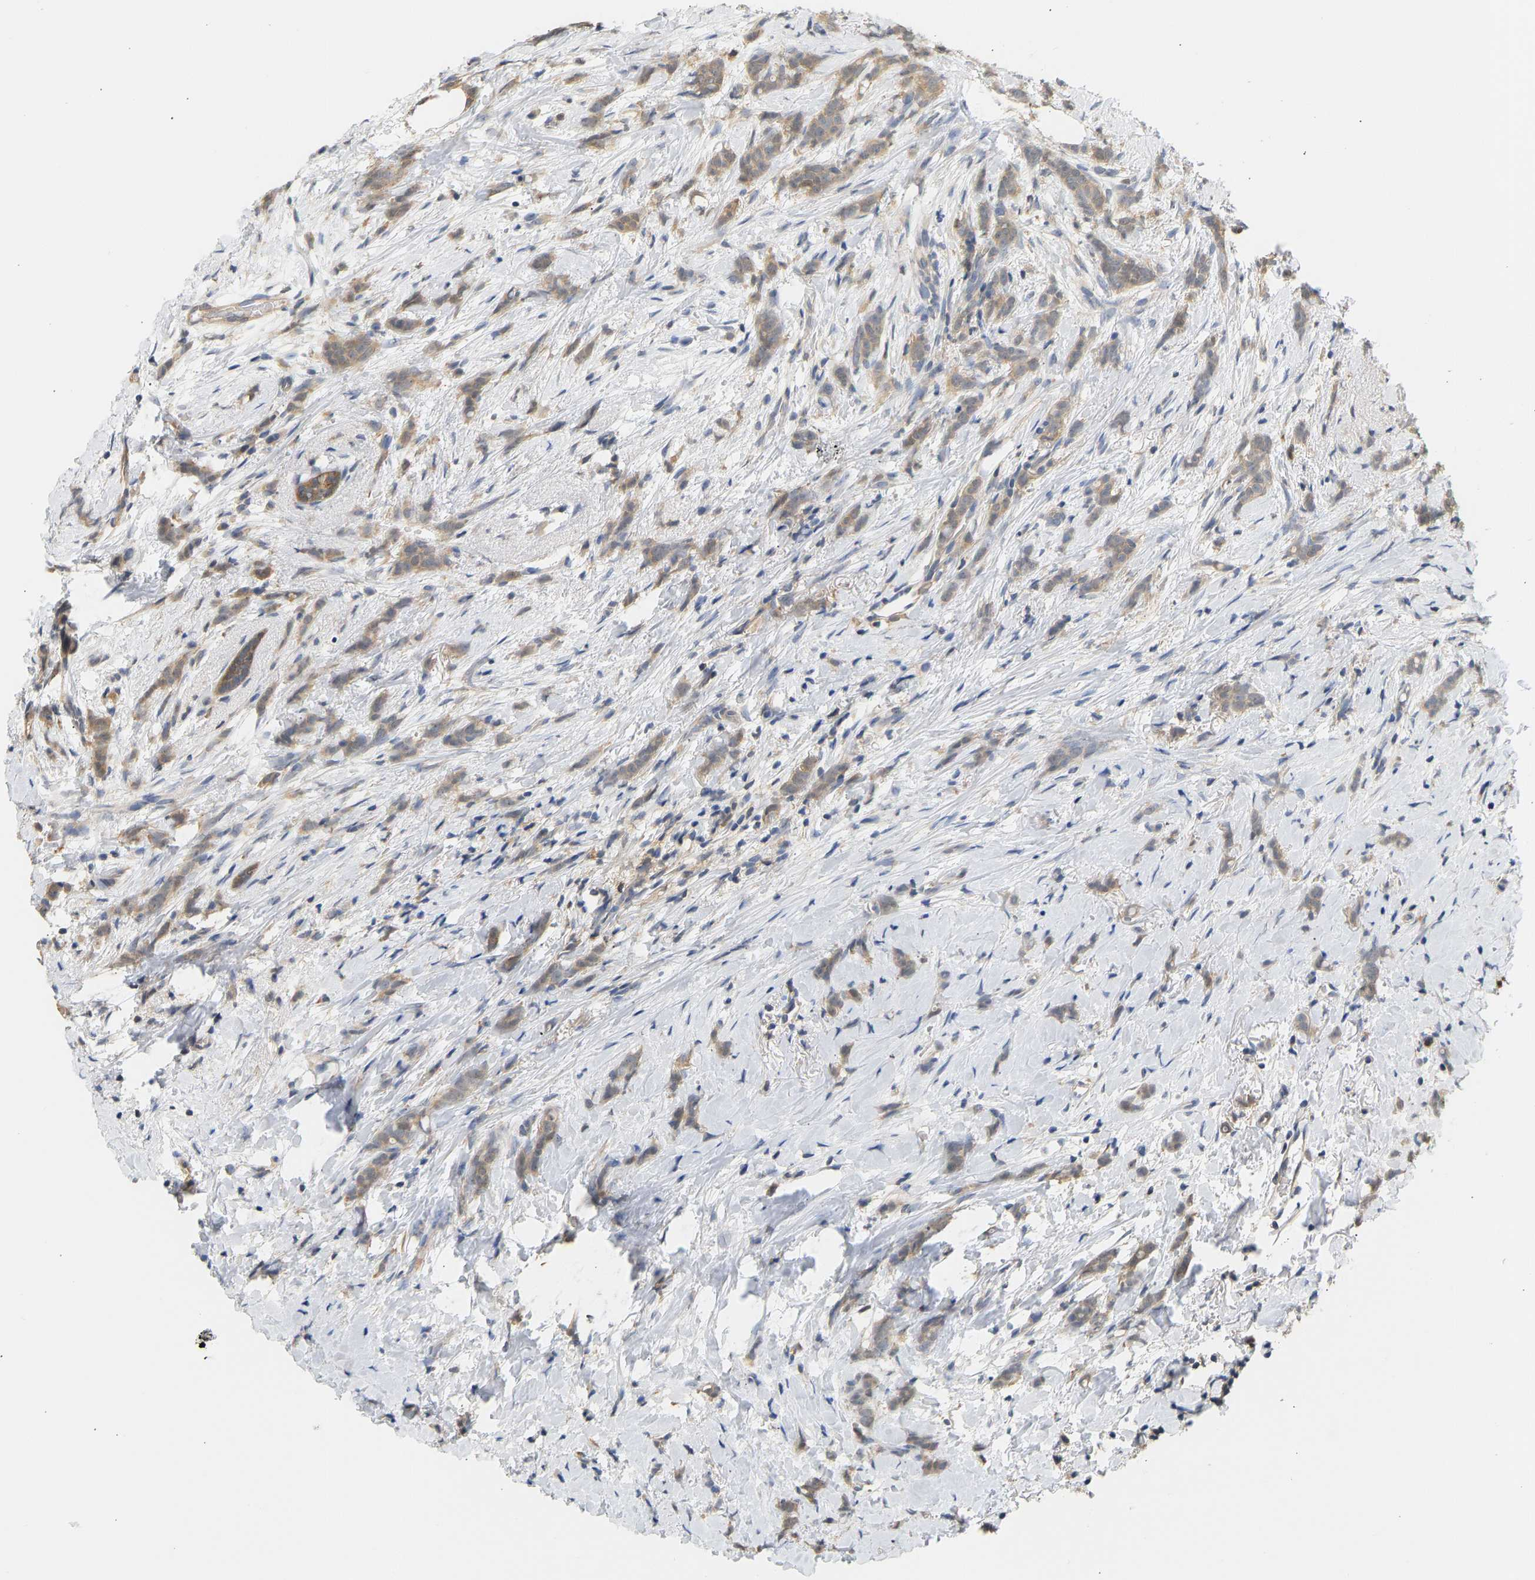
{"staining": {"intensity": "moderate", "quantity": ">75%", "location": "cytoplasmic/membranous"}, "tissue": "breast cancer", "cell_type": "Tumor cells", "image_type": "cancer", "snomed": [{"axis": "morphology", "description": "Lobular carcinoma, in situ"}, {"axis": "morphology", "description": "Lobular carcinoma"}, {"axis": "topography", "description": "Breast"}], "caption": "Brown immunohistochemical staining in breast lobular carcinoma in situ demonstrates moderate cytoplasmic/membranous staining in about >75% of tumor cells.", "gene": "ENO1", "patient": {"sex": "female", "age": 41}}